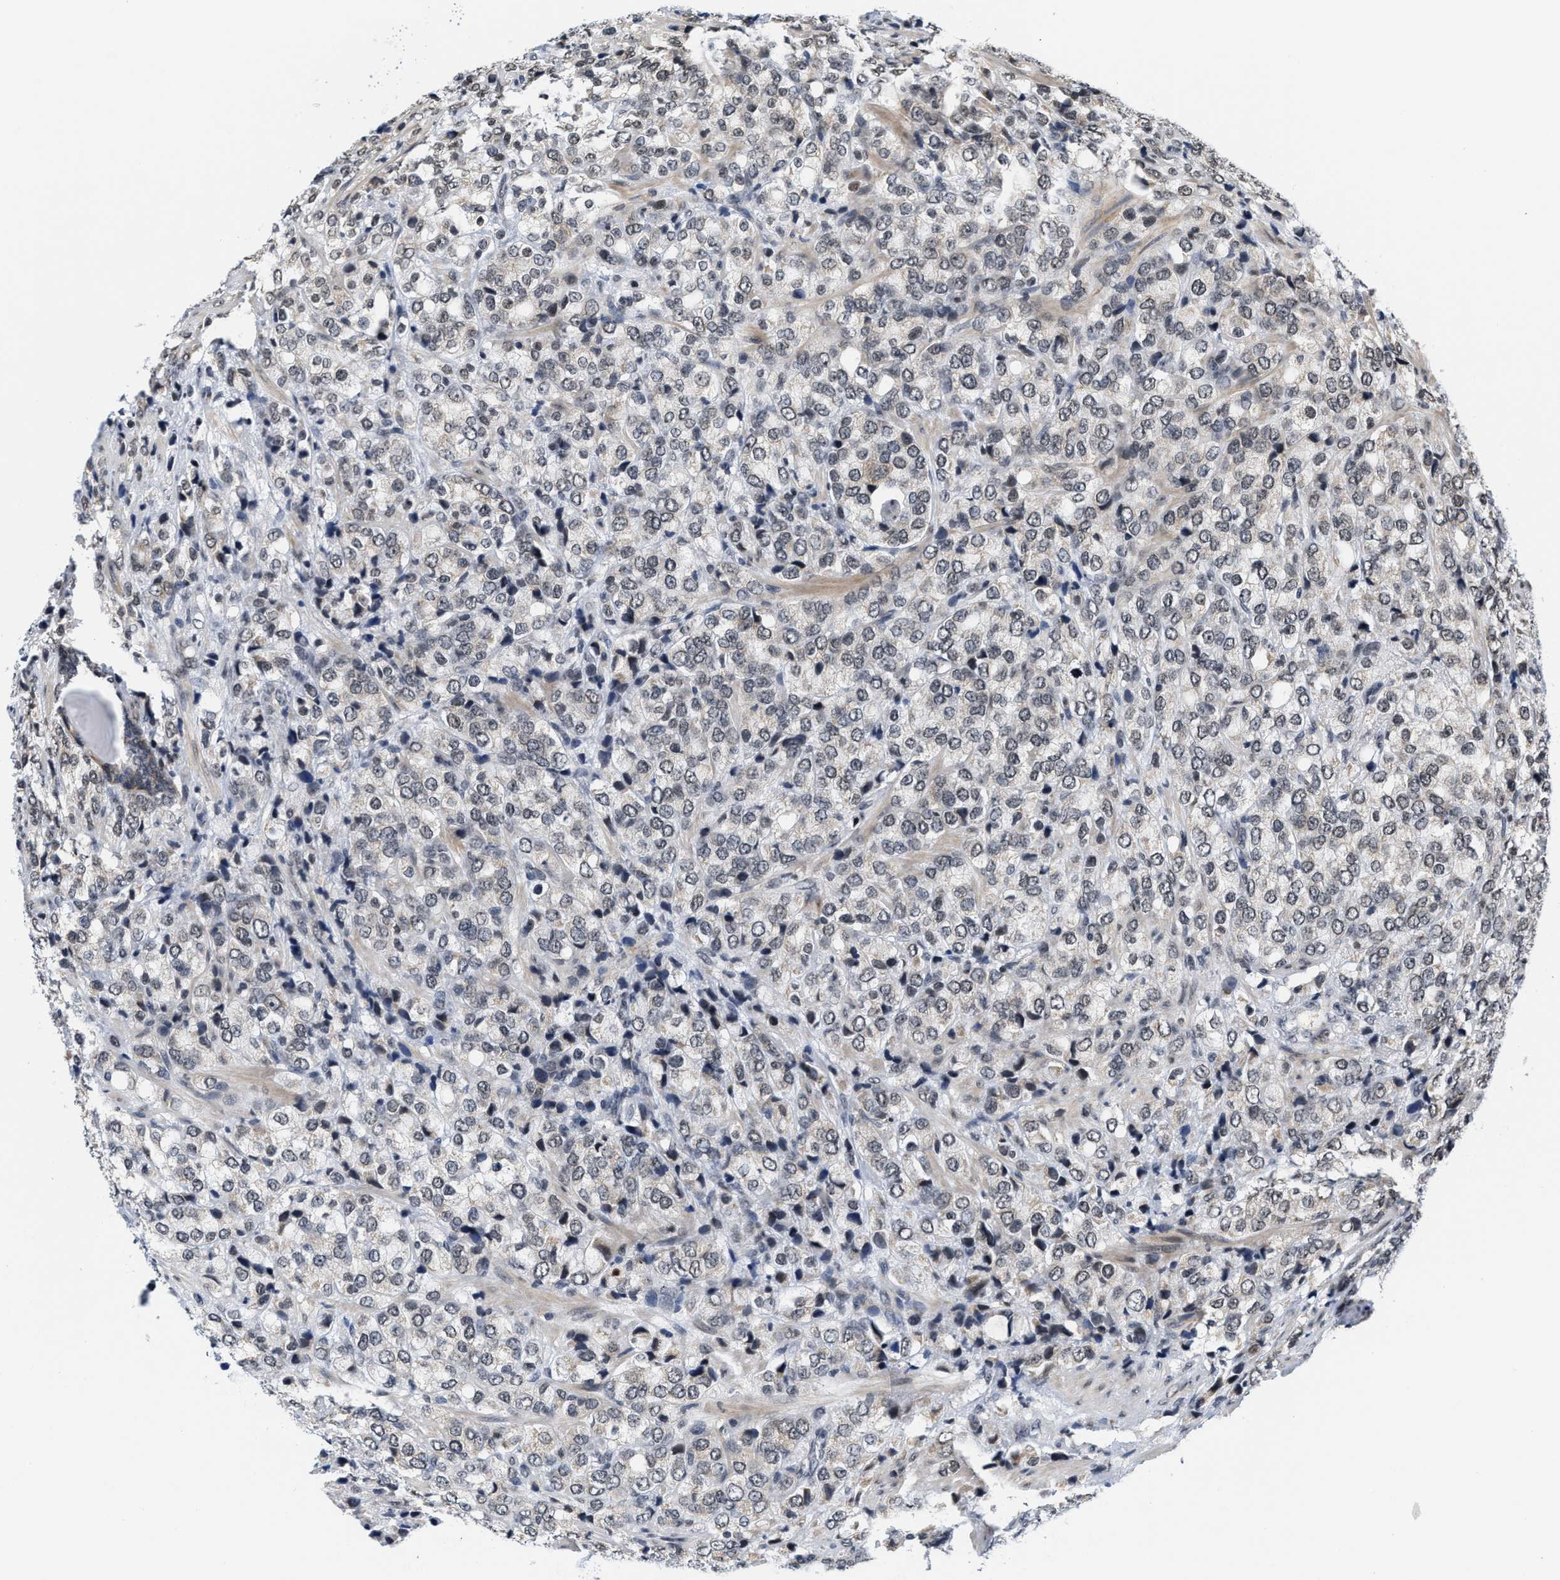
{"staining": {"intensity": "weak", "quantity": ">75%", "location": "nuclear"}, "tissue": "prostate cancer", "cell_type": "Tumor cells", "image_type": "cancer", "snomed": [{"axis": "morphology", "description": "Adenocarcinoma, Medium grade"}, {"axis": "topography", "description": "Prostate"}], "caption": "IHC staining of prostate cancer, which exhibits low levels of weak nuclear expression in approximately >75% of tumor cells indicating weak nuclear protein staining. The staining was performed using DAB (brown) for protein detection and nuclei were counterstained in hematoxylin (blue).", "gene": "ANKRD6", "patient": {"sex": "male", "age": 70}}